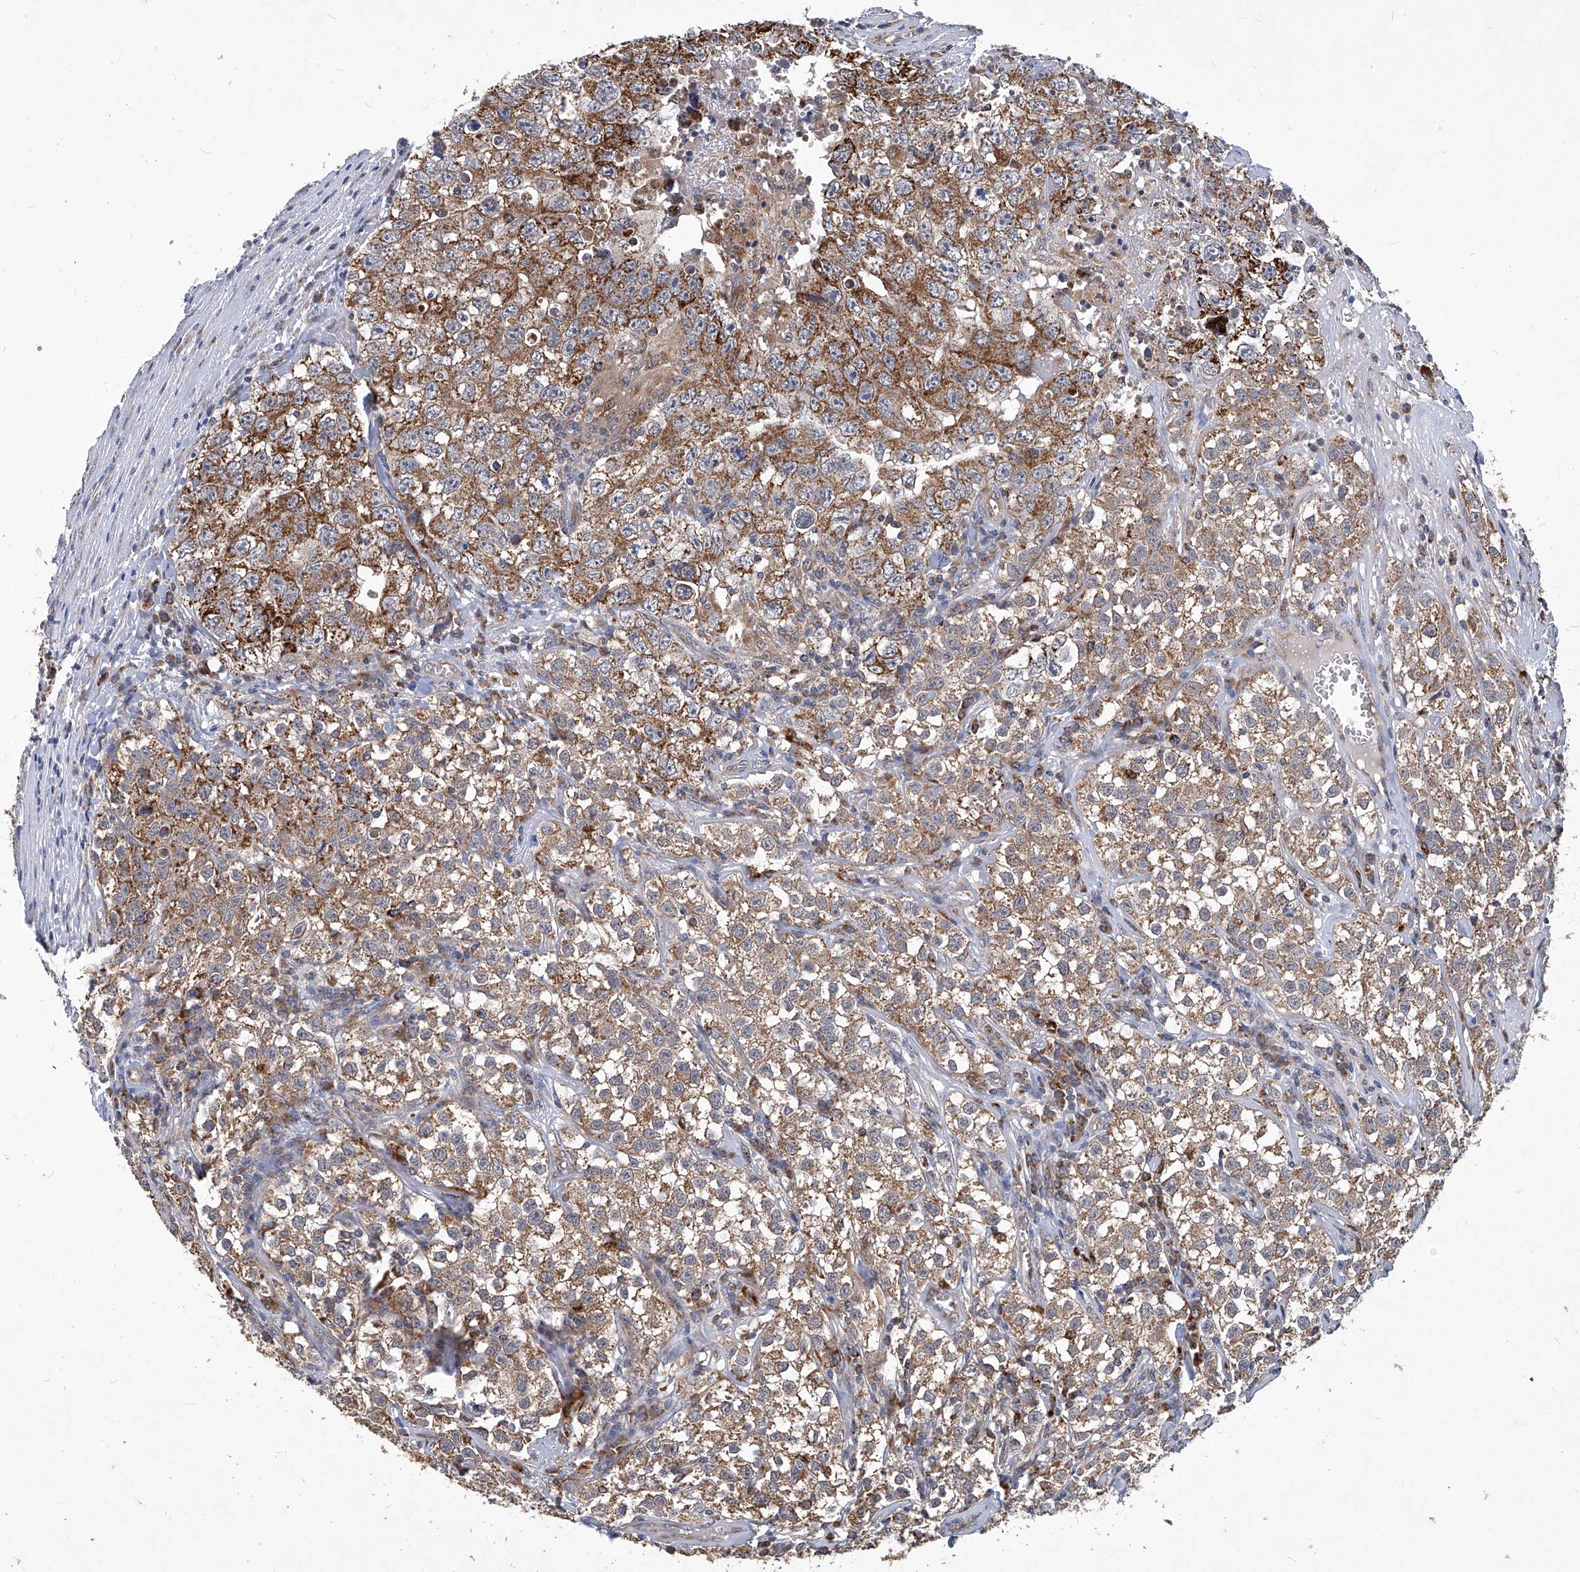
{"staining": {"intensity": "moderate", "quantity": ">75%", "location": "cytoplasmic/membranous"}, "tissue": "testis cancer", "cell_type": "Tumor cells", "image_type": "cancer", "snomed": [{"axis": "morphology", "description": "Seminoma, NOS"}, {"axis": "morphology", "description": "Carcinoma, Embryonal, NOS"}, {"axis": "topography", "description": "Testis"}], "caption": "Immunohistochemical staining of human testis cancer (seminoma) exhibits medium levels of moderate cytoplasmic/membranous protein staining in about >75% of tumor cells. (DAB IHC, brown staining for protein, blue staining for nuclei).", "gene": "TNFRSF13B", "patient": {"sex": "male", "age": 43}}